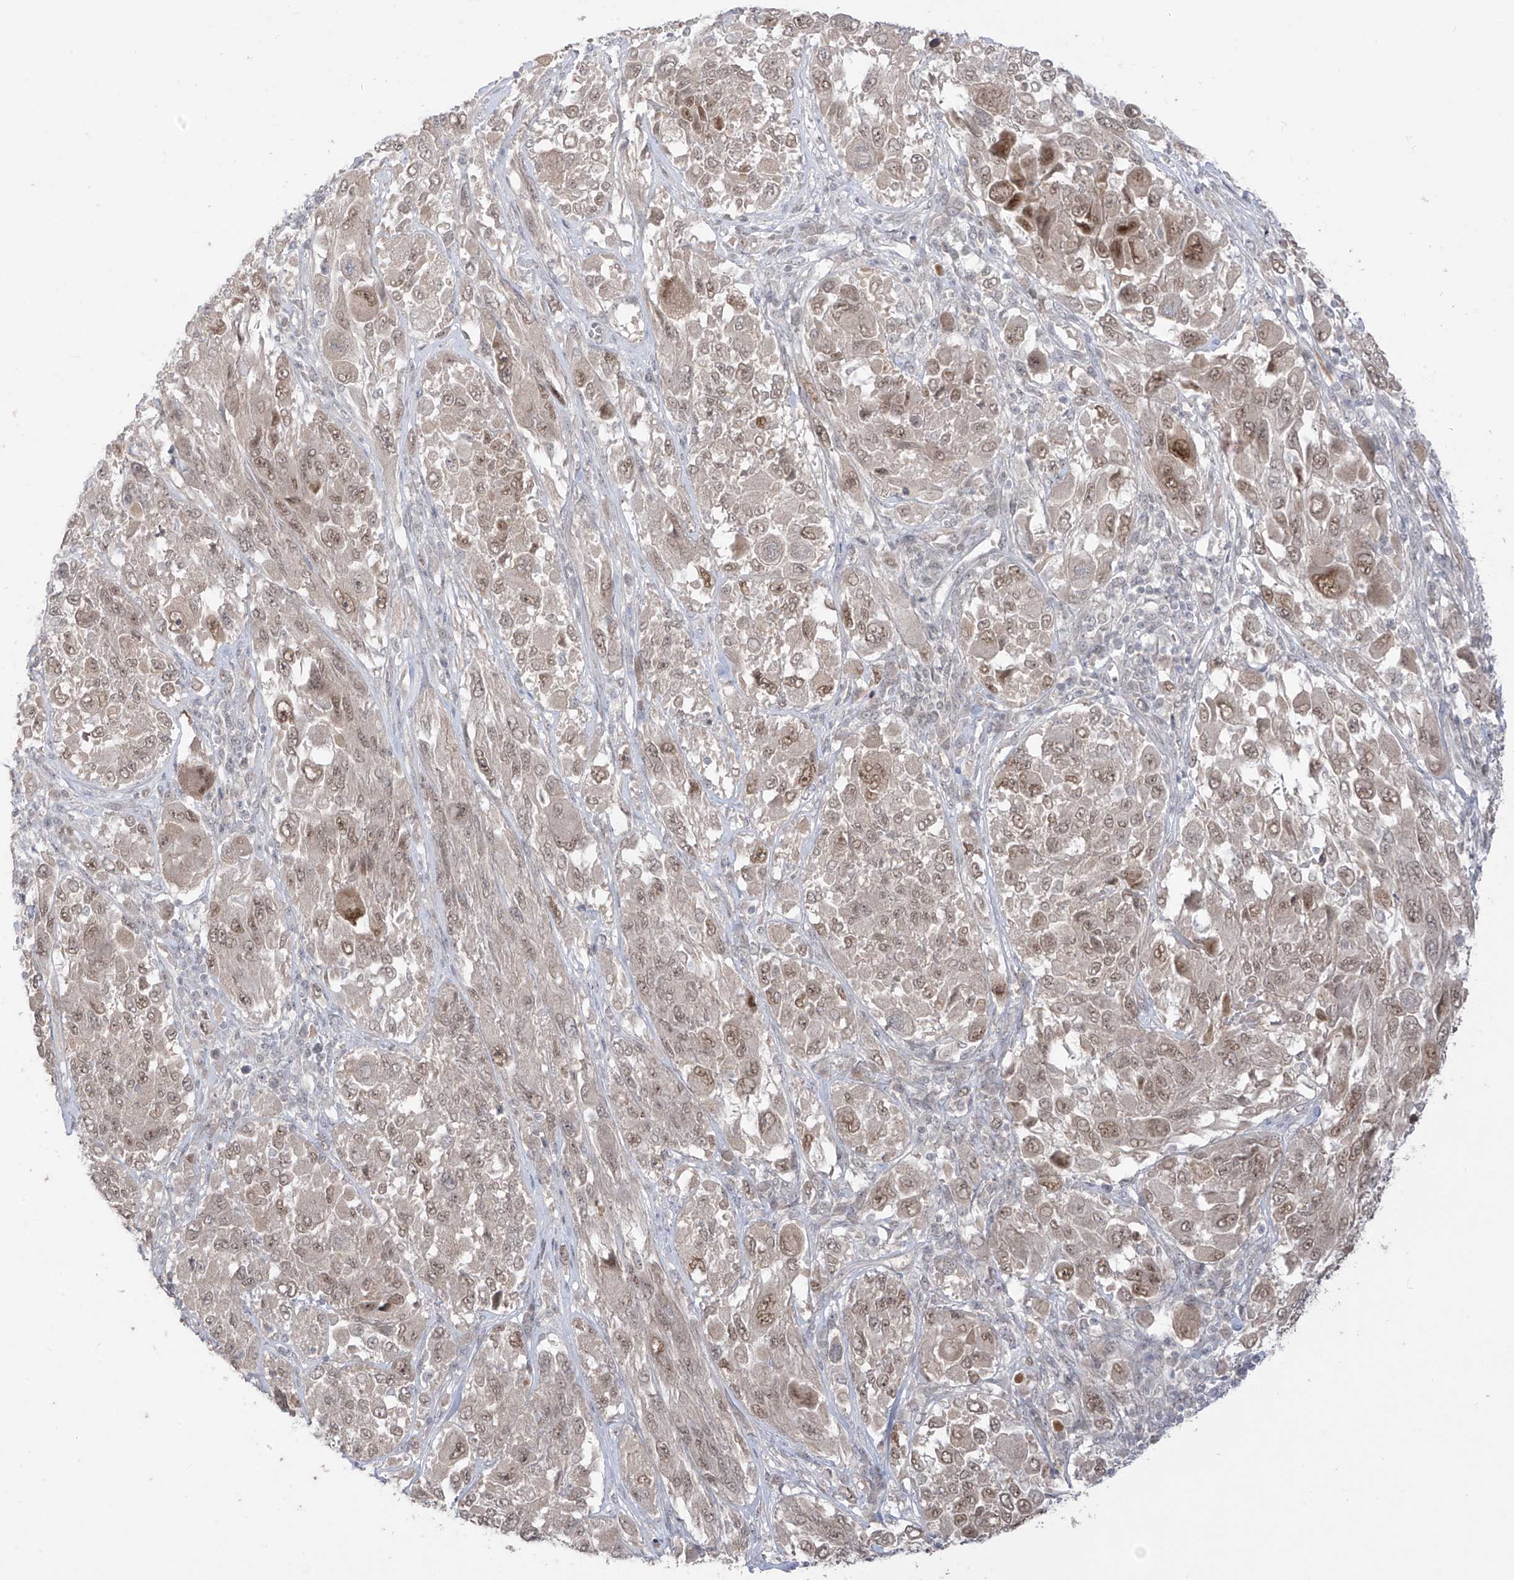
{"staining": {"intensity": "moderate", "quantity": ">75%", "location": "nuclear"}, "tissue": "melanoma", "cell_type": "Tumor cells", "image_type": "cancer", "snomed": [{"axis": "morphology", "description": "Malignant melanoma, NOS"}, {"axis": "topography", "description": "Skin"}], "caption": "Human malignant melanoma stained with a protein marker shows moderate staining in tumor cells.", "gene": "OGT", "patient": {"sex": "female", "age": 91}}